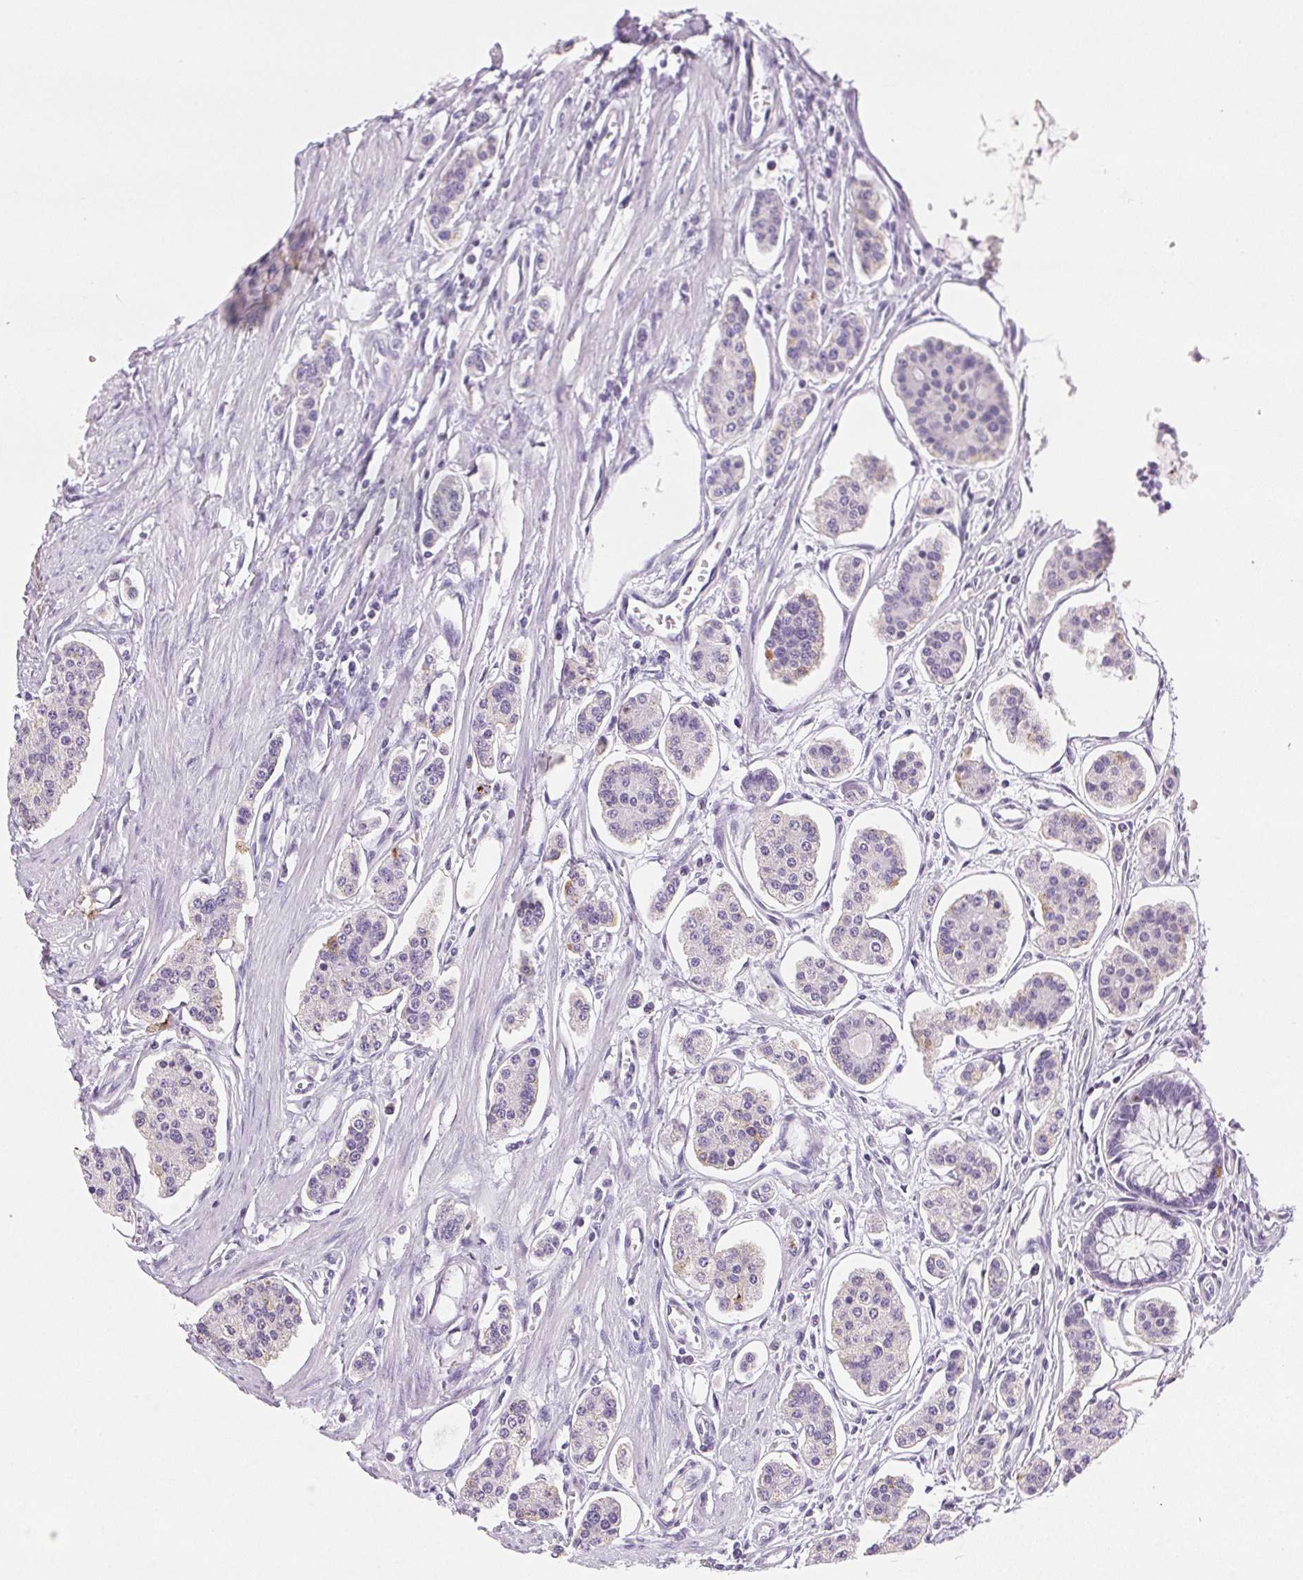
{"staining": {"intensity": "moderate", "quantity": "<25%", "location": "cytoplasmic/membranous"}, "tissue": "carcinoid", "cell_type": "Tumor cells", "image_type": "cancer", "snomed": [{"axis": "morphology", "description": "Carcinoid, malignant, NOS"}, {"axis": "topography", "description": "Small intestine"}], "caption": "IHC of human malignant carcinoid demonstrates low levels of moderate cytoplasmic/membranous staining in about <25% of tumor cells.", "gene": "VTN", "patient": {"sex": "female", "age": 65}}